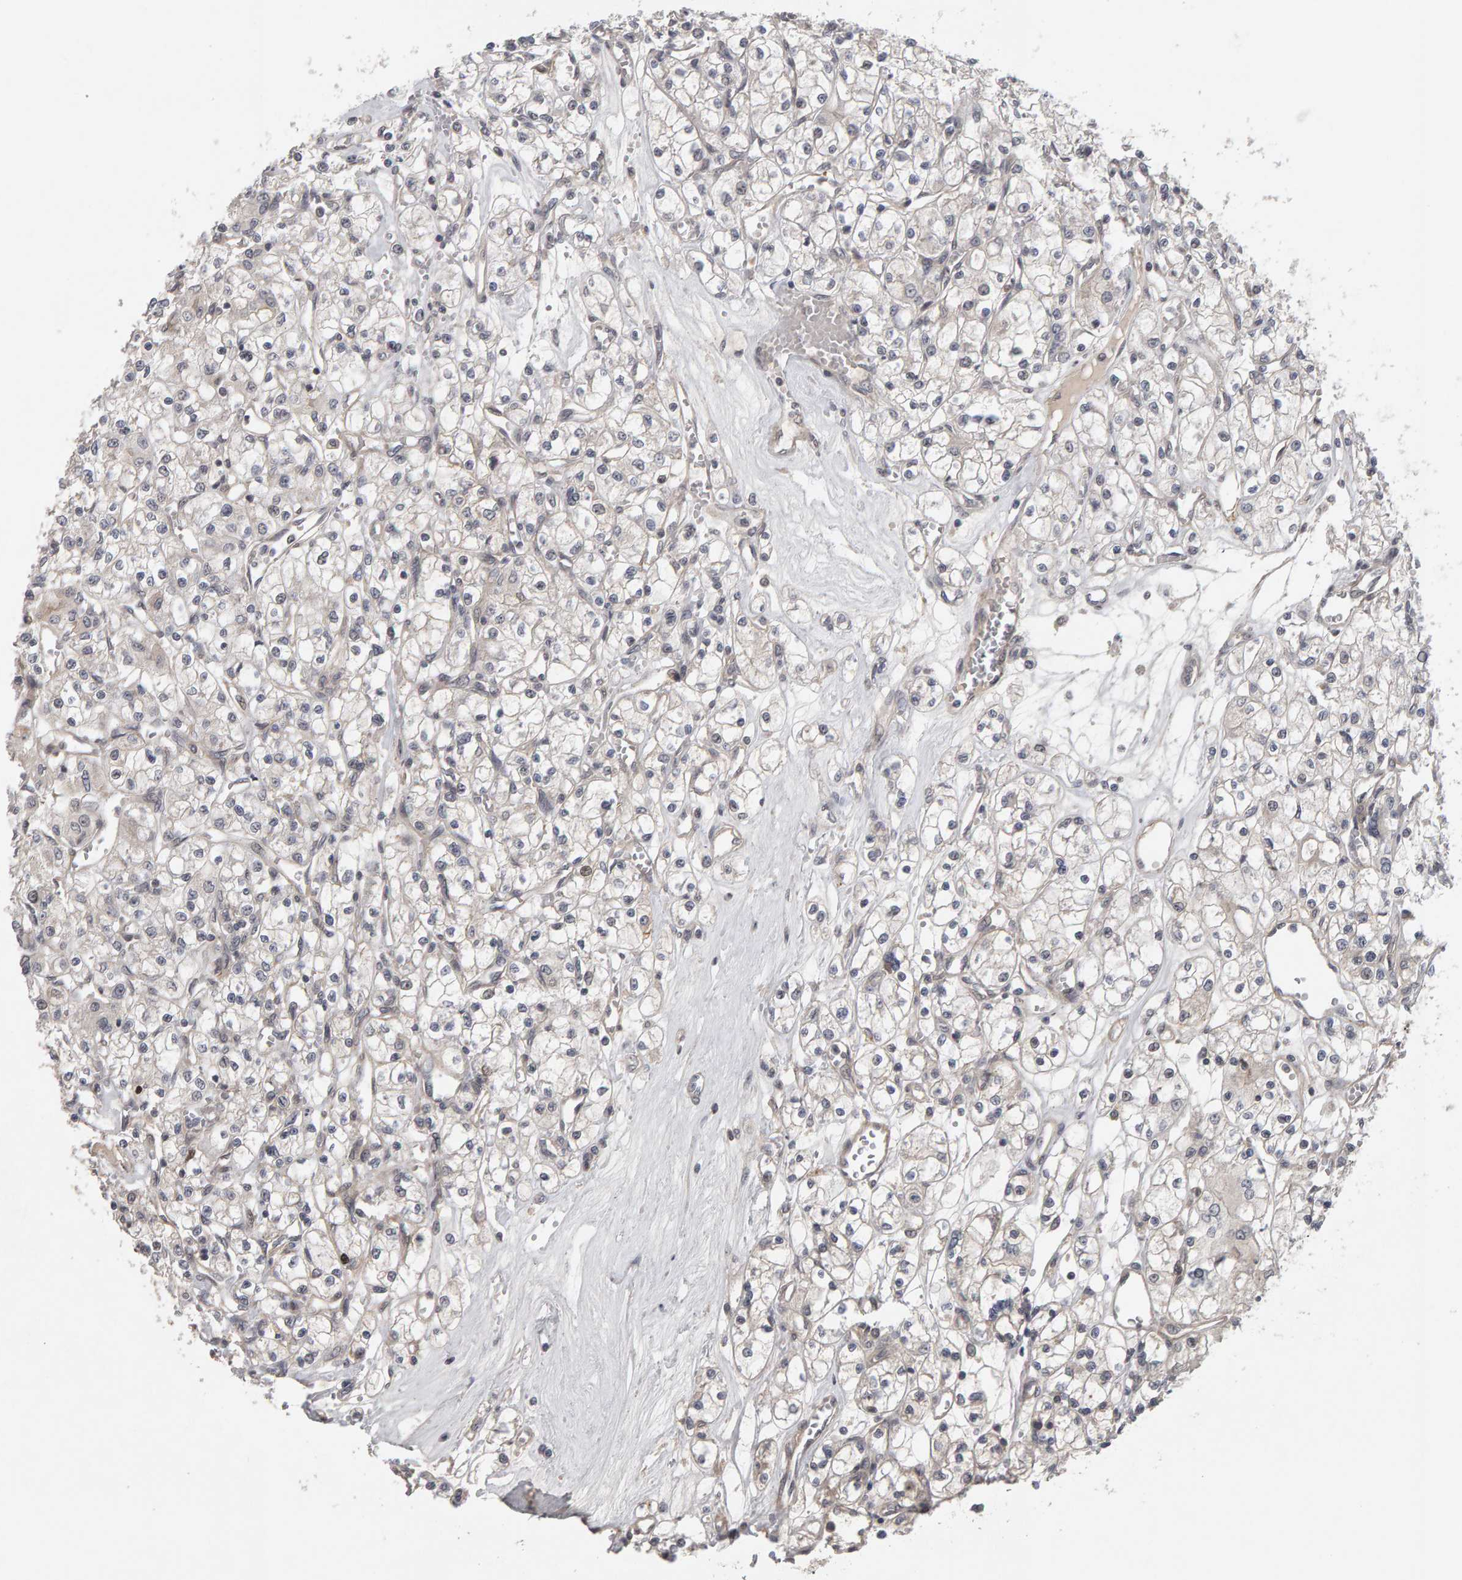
{"staining": {"intensity": "negative", "quantity": "none", "location": "none"}, "tissue": "renal cancer", "cell_type": "Tumor cells", "image_type": "cancer", "snomed": [{"axis": "morphology", "description": "Adenocarcinoma, NOS"}, {"axis": "topography", "description": "Kidney"}], "caption": "Immunohistochemistry (IHC) photomicrograph of neoplastic tissue: renal adenocarcinoma stained with DAB (3,3'-diaminobenzidine) reveals no significant protein expression in tumor cells.", "gene": "CDCA5", "patient": {"sex": "female", "age": 59}}